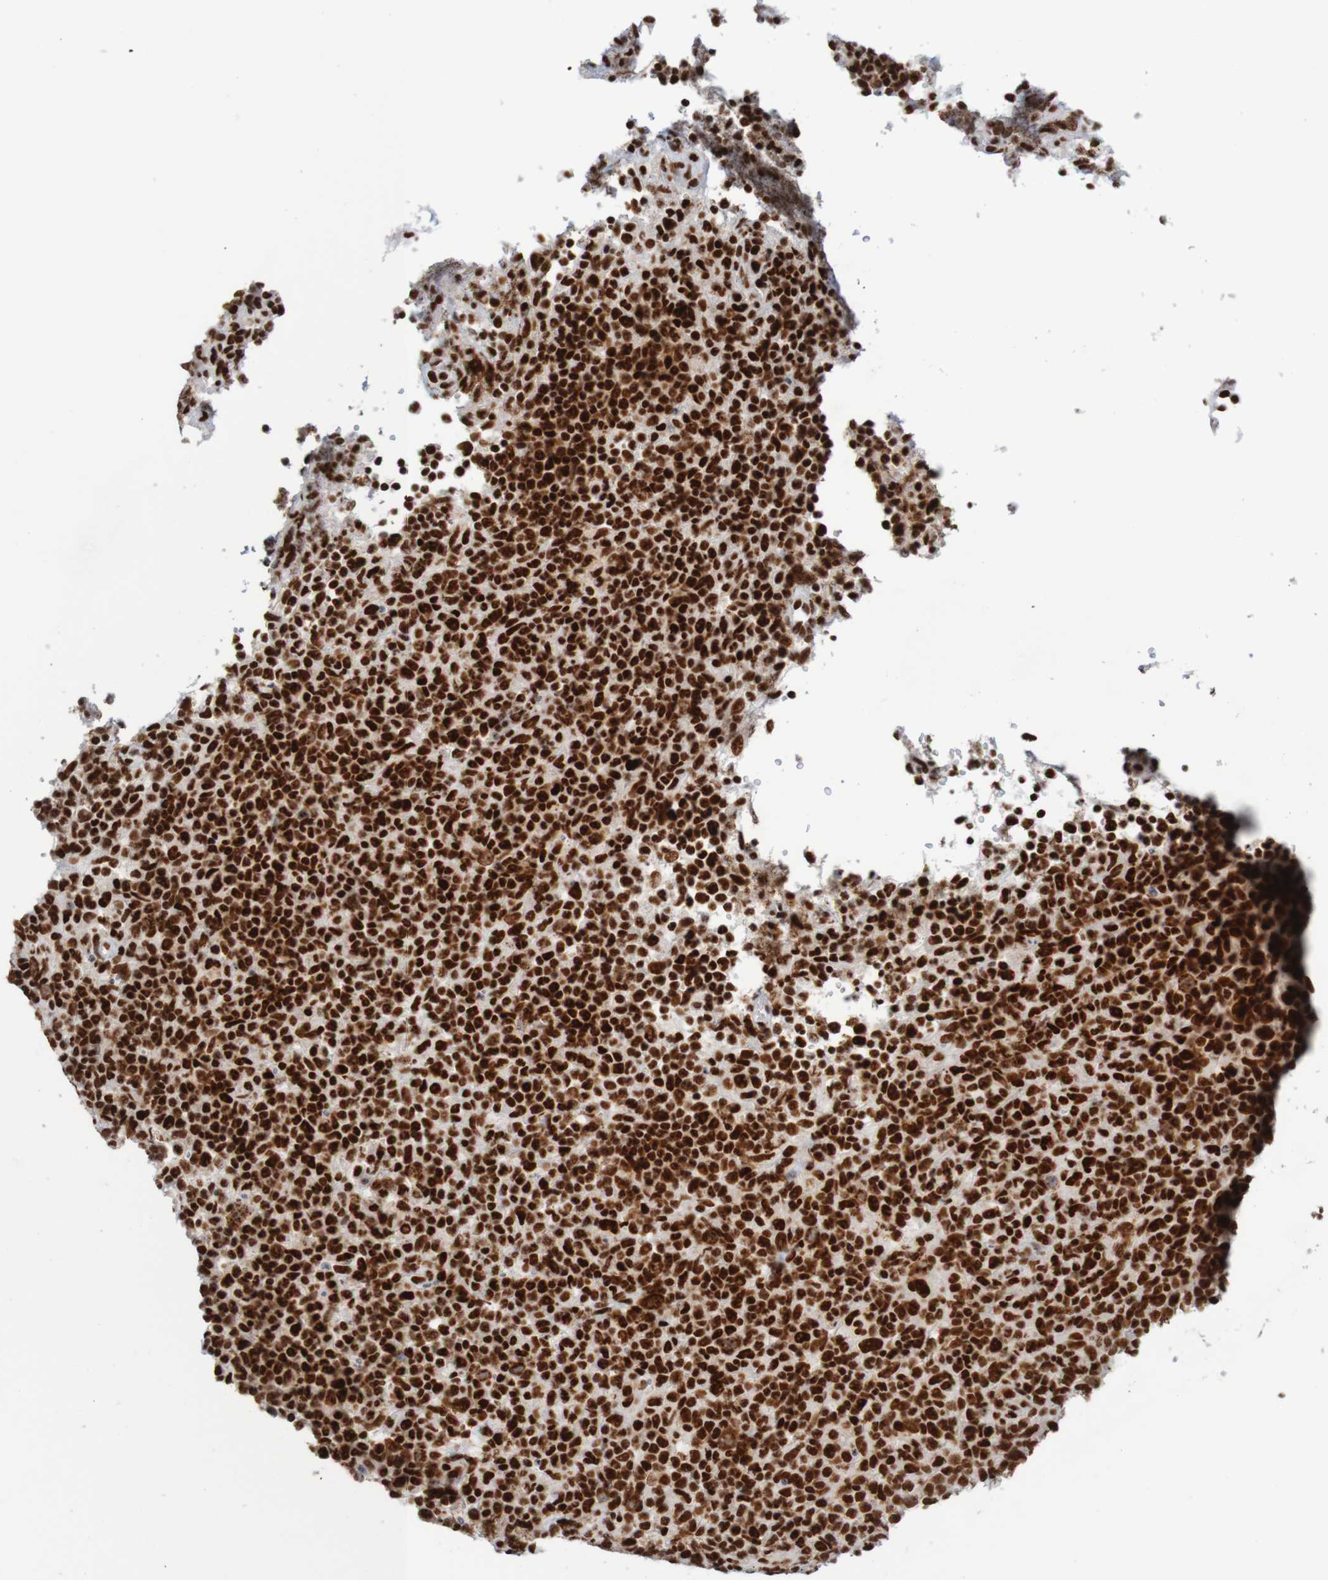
{"staining": {"intensity": "strong", "quantity": ">75%", "location": "nuclear"}, "tissue": "lymphoma", "cell_type": "Tumor cells", "image_type": "cancer", "snomed": [{"axis": "morphology", "description": "Malignant lymphoma, non-Hodgkin's type, High grade"}, {"axis": "topography", "description": "Lymph node"}], "caption": "Immunohistochemical staining of human lymphoma demonstrates high levels of strong nuclear staining in approximately >75% of tumor cells.", "gene": "THRAP3", "patient": {"sex": "female", "age": 76}}